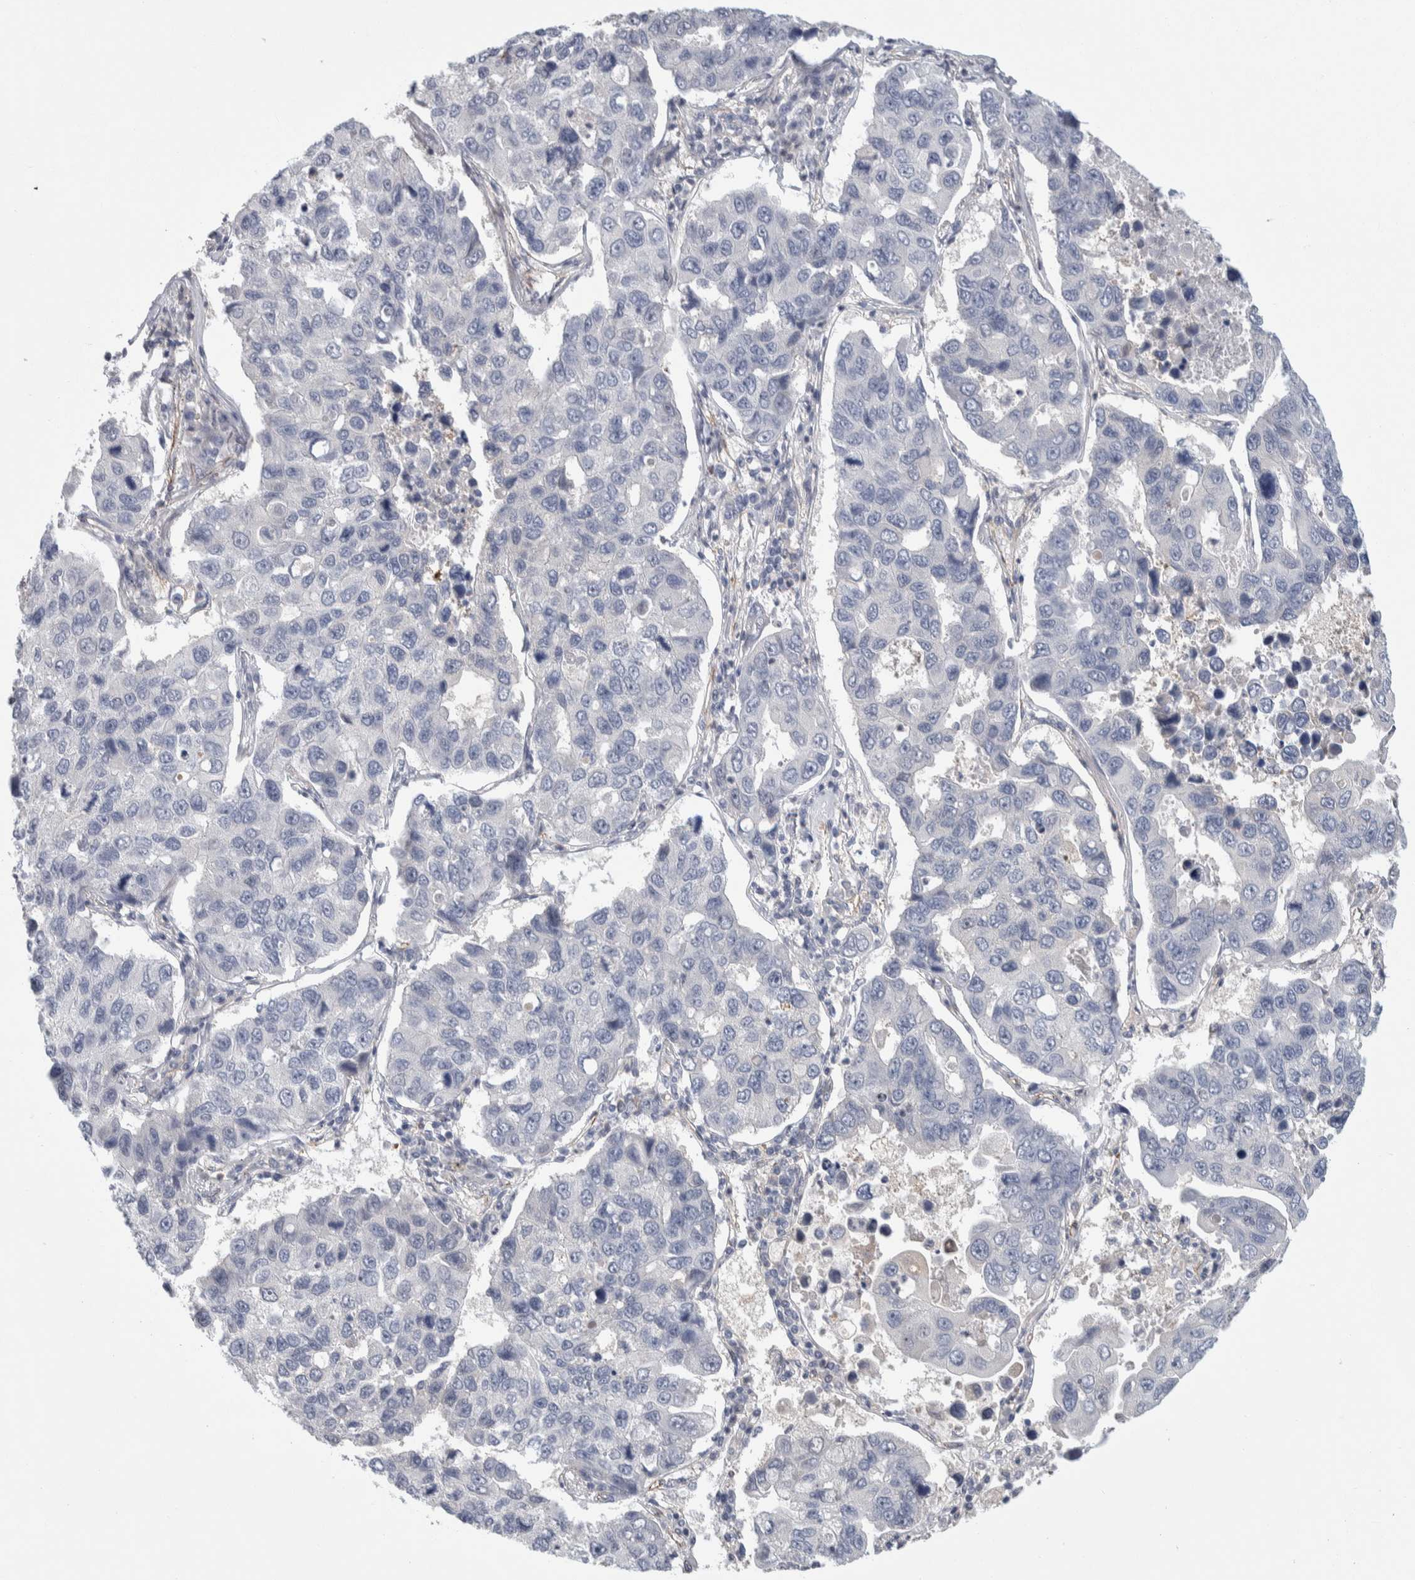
{"staining": {"intensity": "negative", "quantity": "none", "location": "none"}, "tissue": "lung cancer", "cell_type": "Tumor cells", "image_type": "cancer", "snomed": [{"axis": "morphology", "description": "Adenocarcinoma, NOS"}, {"axis": "topography", "description": "Lung"}], "caption": "This is a image of IHC staining of lung adenocarcinoma, which shows no expression in tumor cells.", "gene": "ZNF862", "patient": {"sex": "male", "age": 64}}